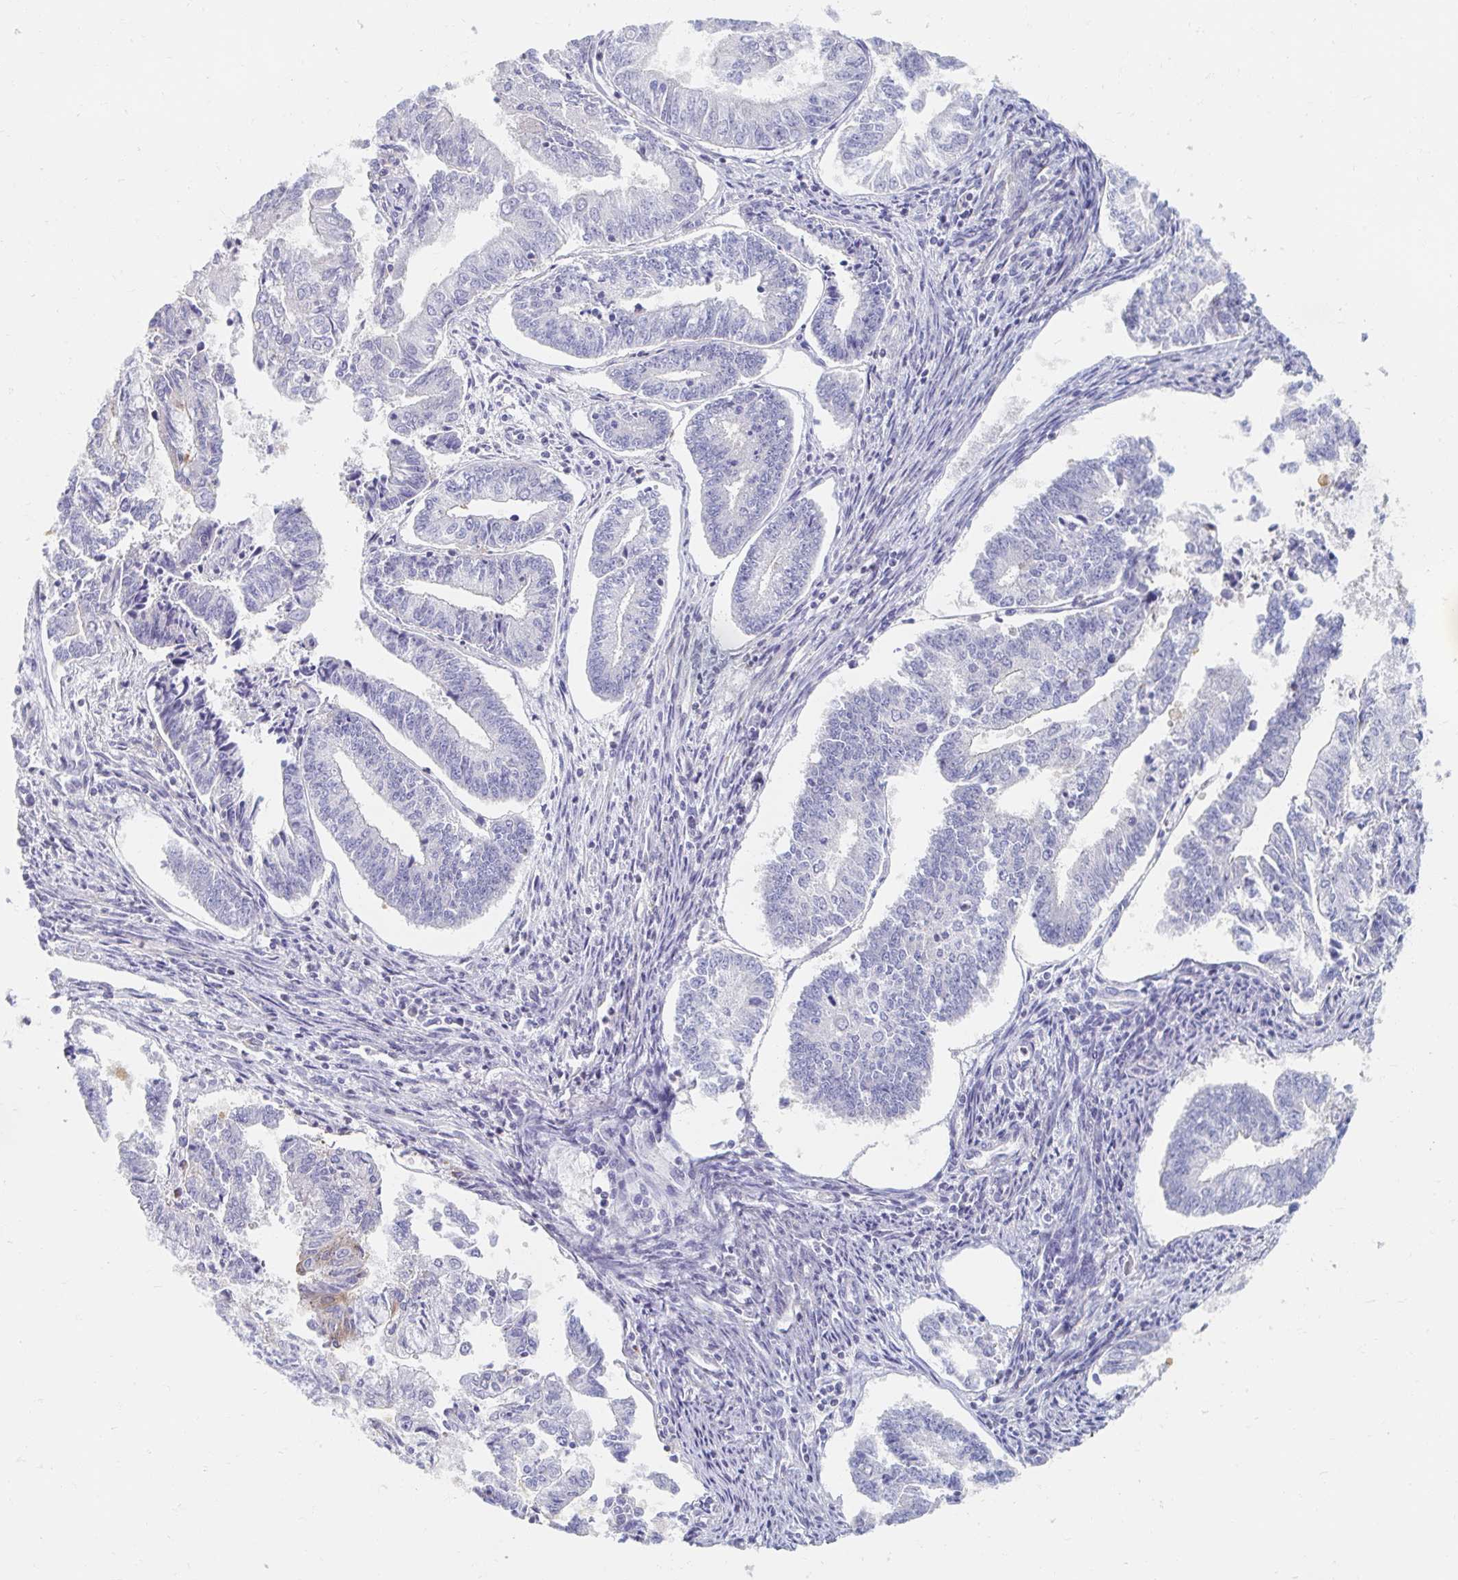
{"staining": {"intensity": "negative", "quantity": "none", "location": "none"}, "tissue": "endometrial cancer", "cell_type": "Tumor cells", "image_type": "cancer", "snomed": [{"axis": "morphology", "description": "Adenocarcinoma, NOS"}, {"axis": "topography", "description": "Endometrium"}], "caption": "Protein analysis of adenocarcinoma (endometrial) demonstrates no significant staining in tumor cells.", "gene": "MYLK2", "patient": {"sex": "female", "age": 61}}